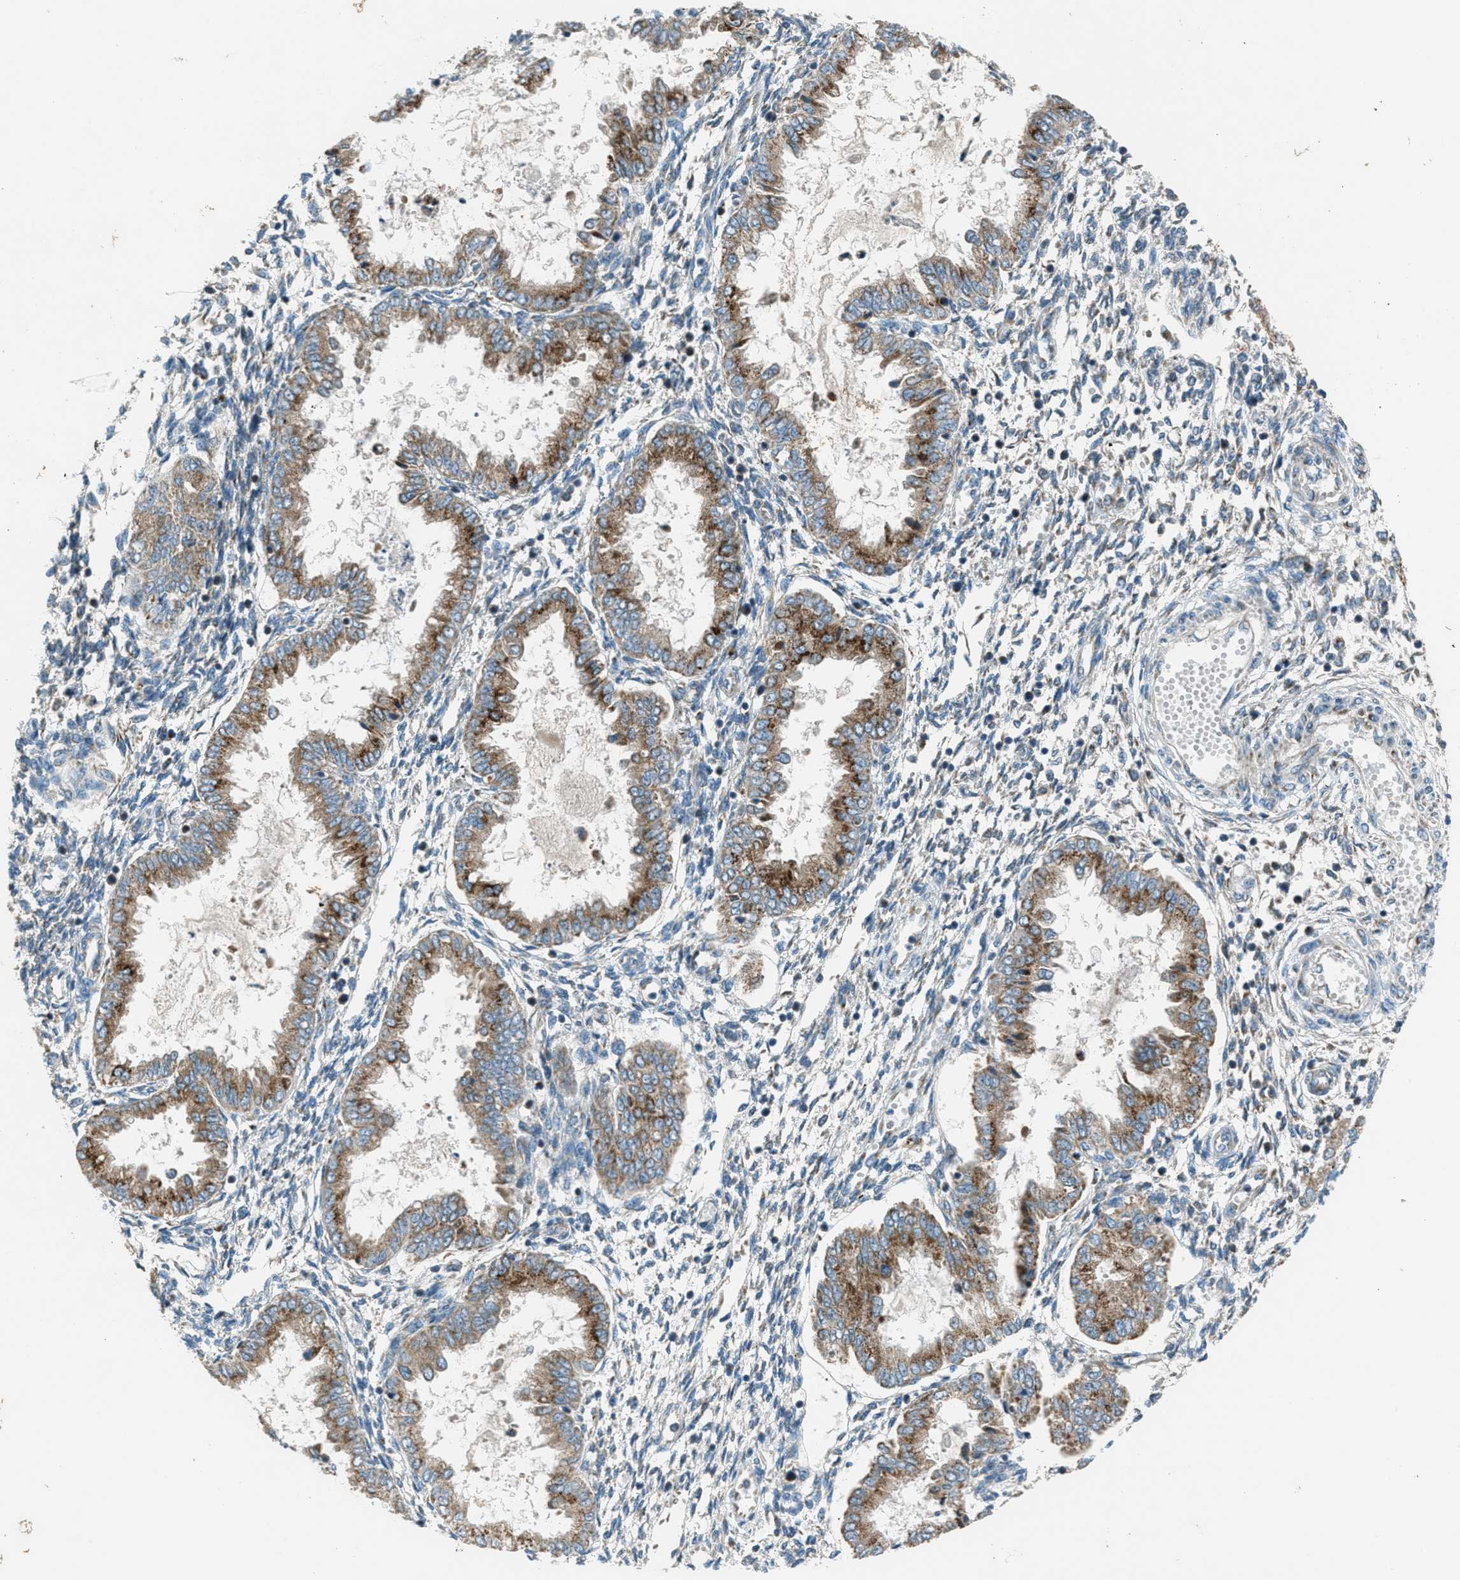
{"staining": {"intensity": "weak", "quantity": "<25%", "location": "cytoplasmic/membranous"}, "tissue": "endometrium", "cell_type": "Cells in endometrial stroma", "image_type": "normal", "snomed": [{"axis": "morphology", "description": "Normal tissue, NOS"}, {"axis": "topography", "description": "Endometrium"}], "caption": "This is an immunohistochemistry micrograph of normal human endometrium. There is no expression in cells in endometrial stroma.", "gene": "BCKDK", "patient": {"sex": "female", "age": 33}}